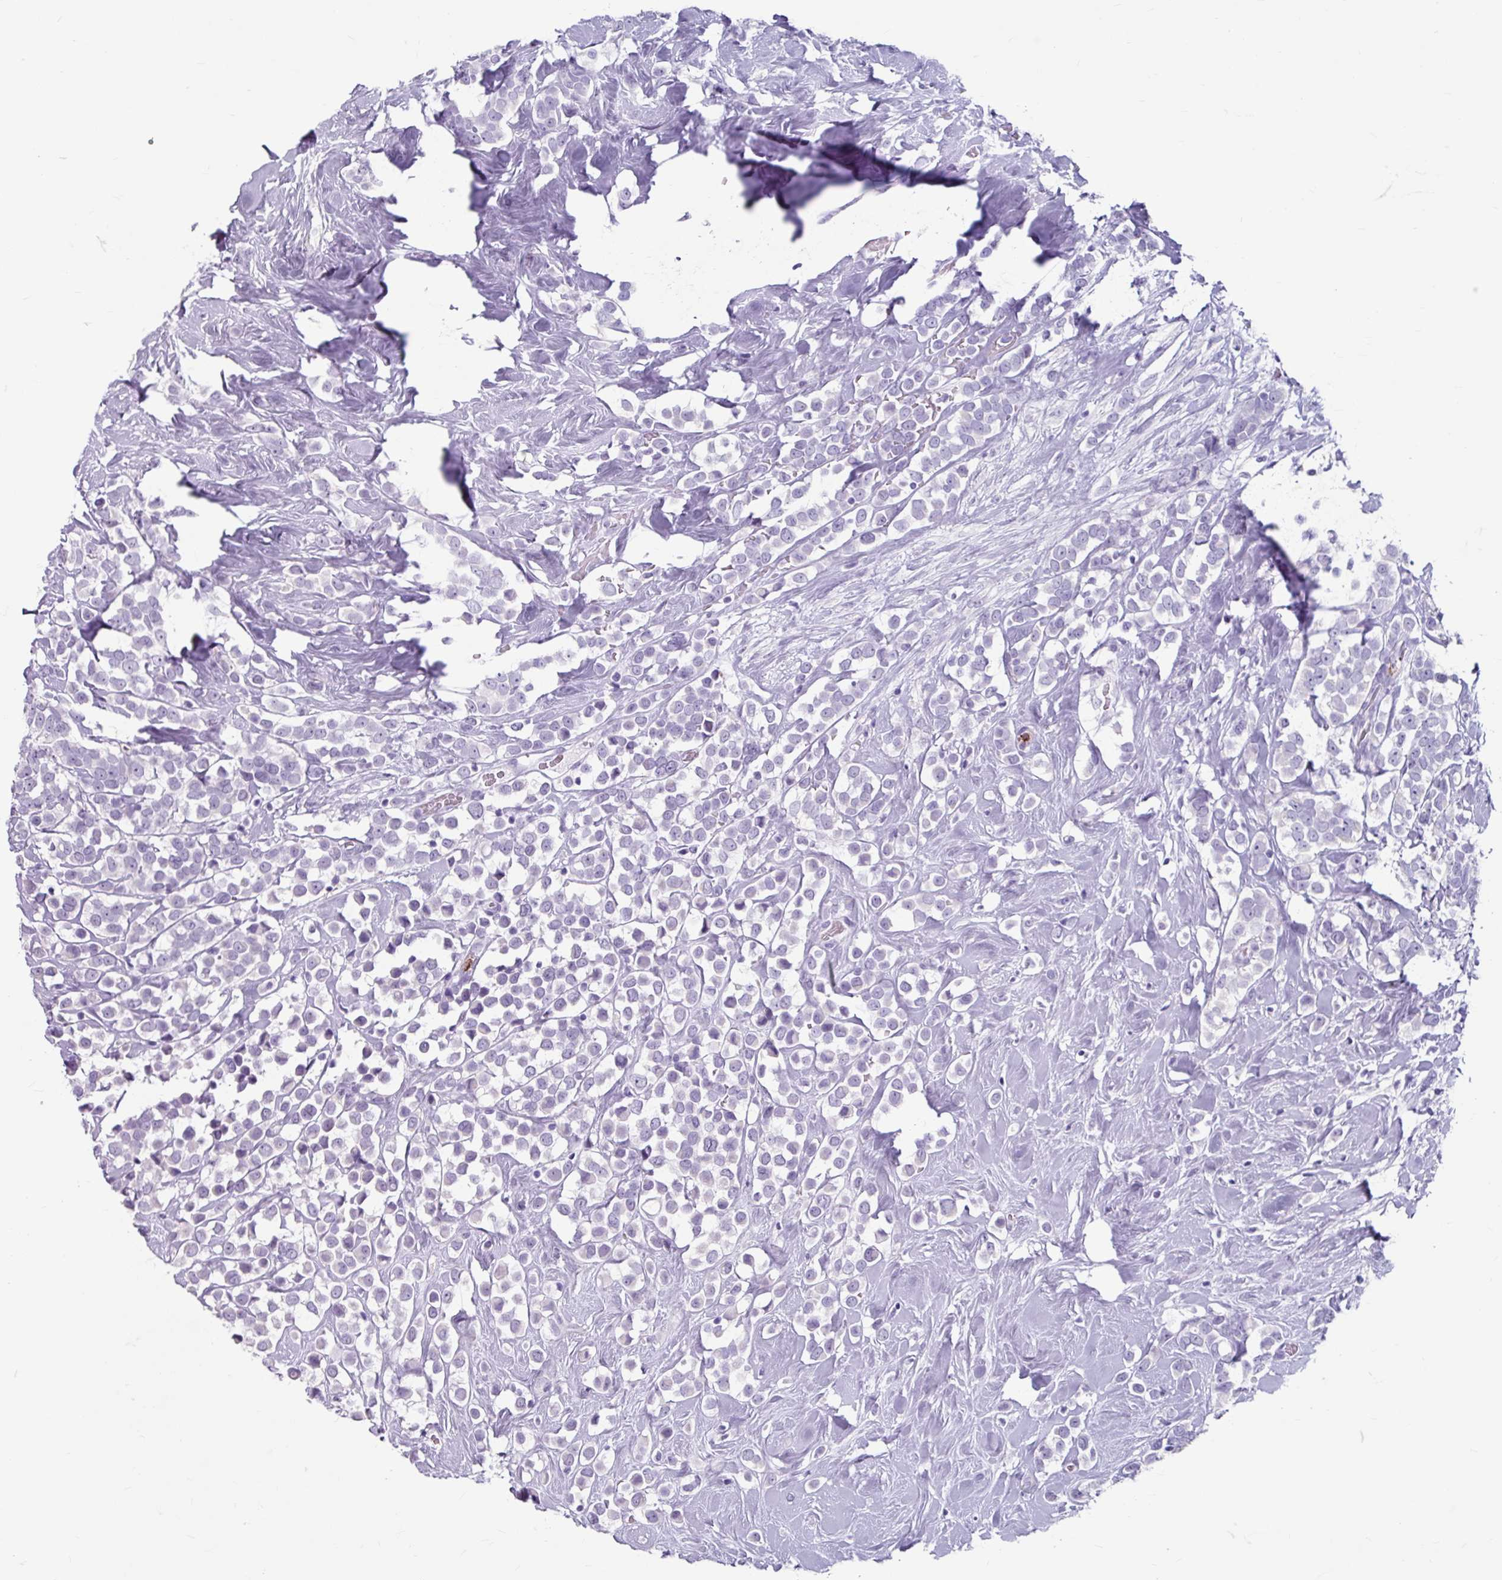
{"staining": {"intensity": "negative", "quantity": "none", "location": "none"}, "tissue": "breast cancer", "cell_type": "Tumor cells", "image_type": "cancer", "snomed": [{"axis": "morphology", "description": "Duct carcinoma"}, {"axis": "topography", "description": "Breast"}], "caption": "A high-resolution photomicrograph shows immunohistochemistry (IHC) staining of invasive ductal carcinoma (breast), which demonstrates no significant positivity in tumor cells.", "gene": "ANKRD1", "patient": {"sex": "female", "age": 80}}